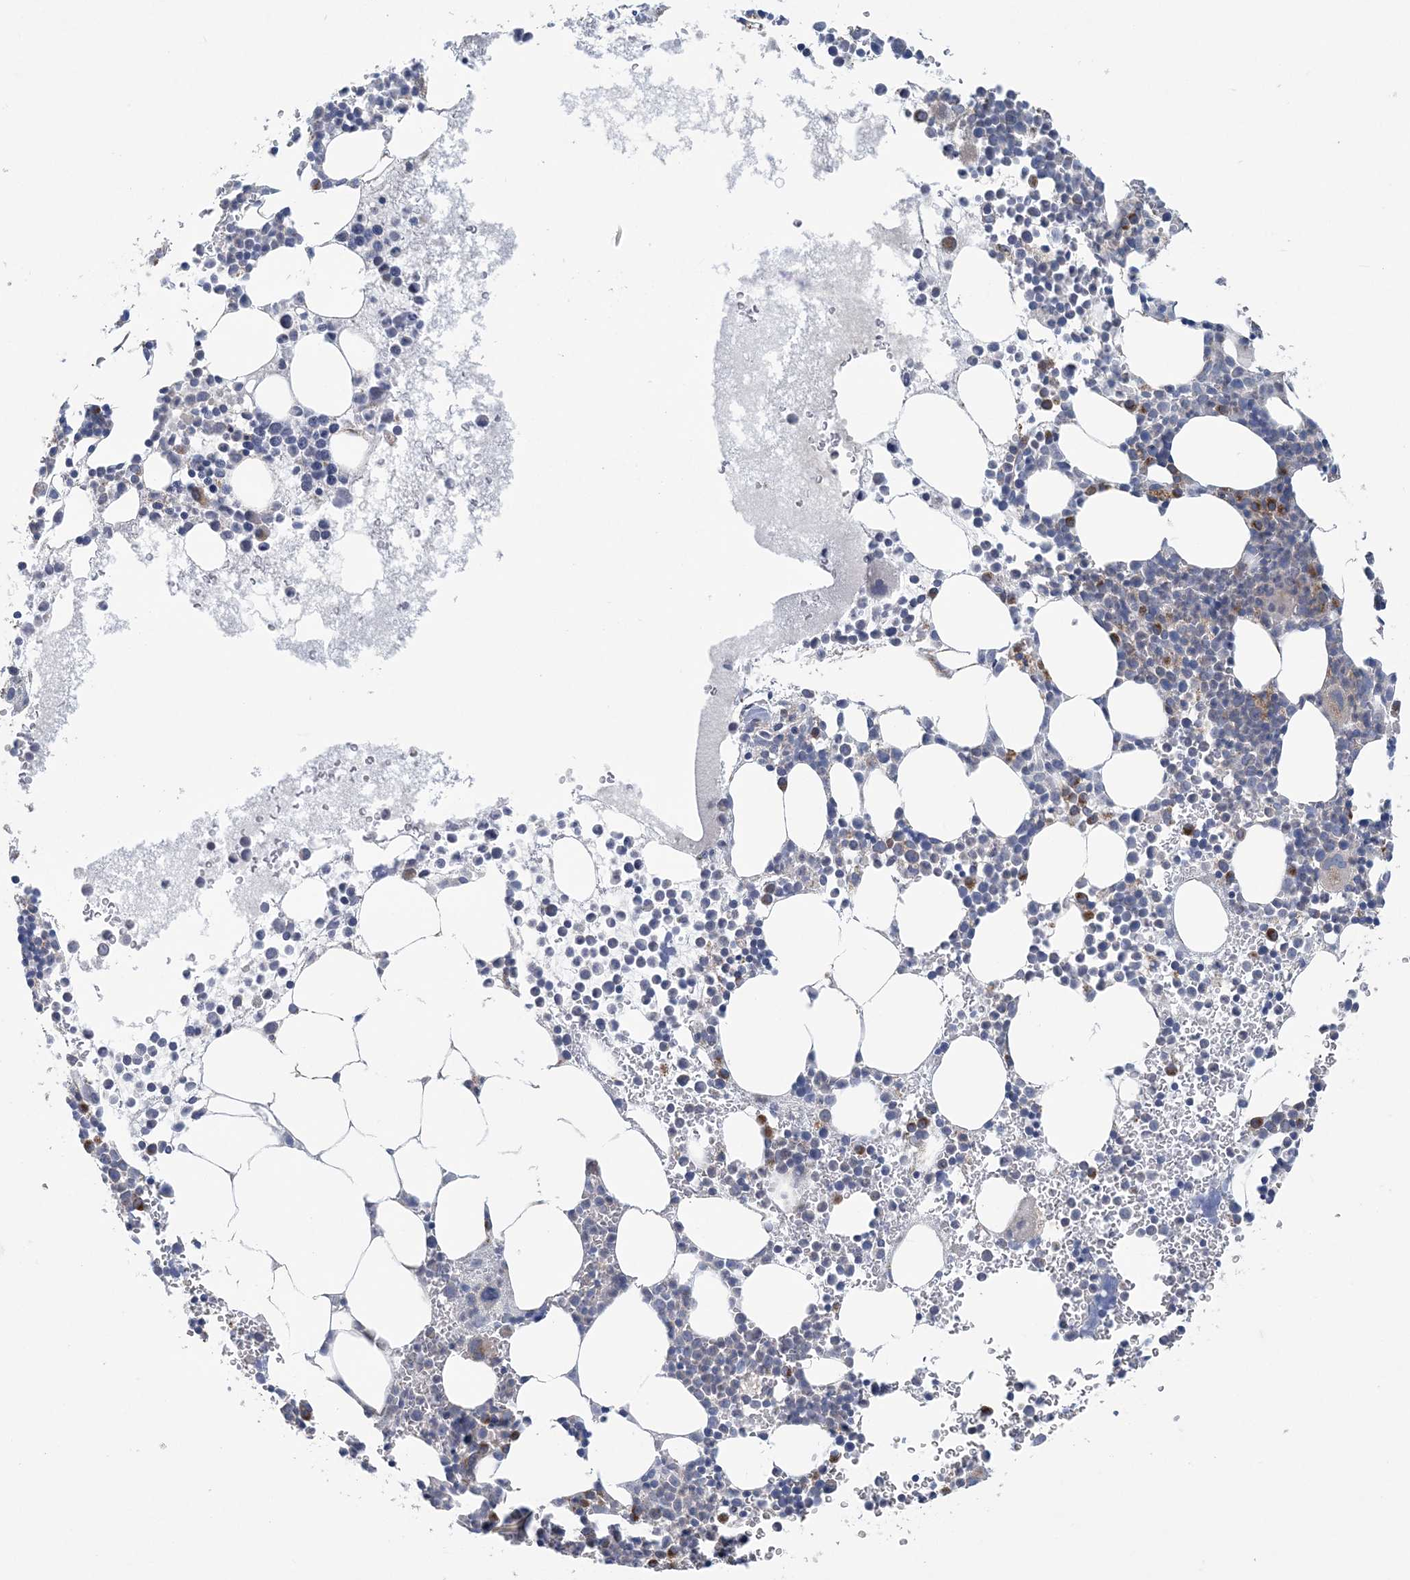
{"staining": {"intensity": "moderate", "quantity": "<25%", "location": "cytoplasmic/membranous"}, "tissue": "bone marrow", "cell_type": "Hematopoietic cells", "image_type": "normal", "snomed": [{"axis": "morphology", "description": "Normal tissue, NOS"}, {"axis": "topography", "description": "Bone marrow"}], "caption": "Bone marrow stained for a protein (brown) exhibits moderate cytoplasmic/membranous positive staining in about <25% of hematopoietic cells.", "gene": "COPE", "patient": {"sex": "female", "age": 78}}